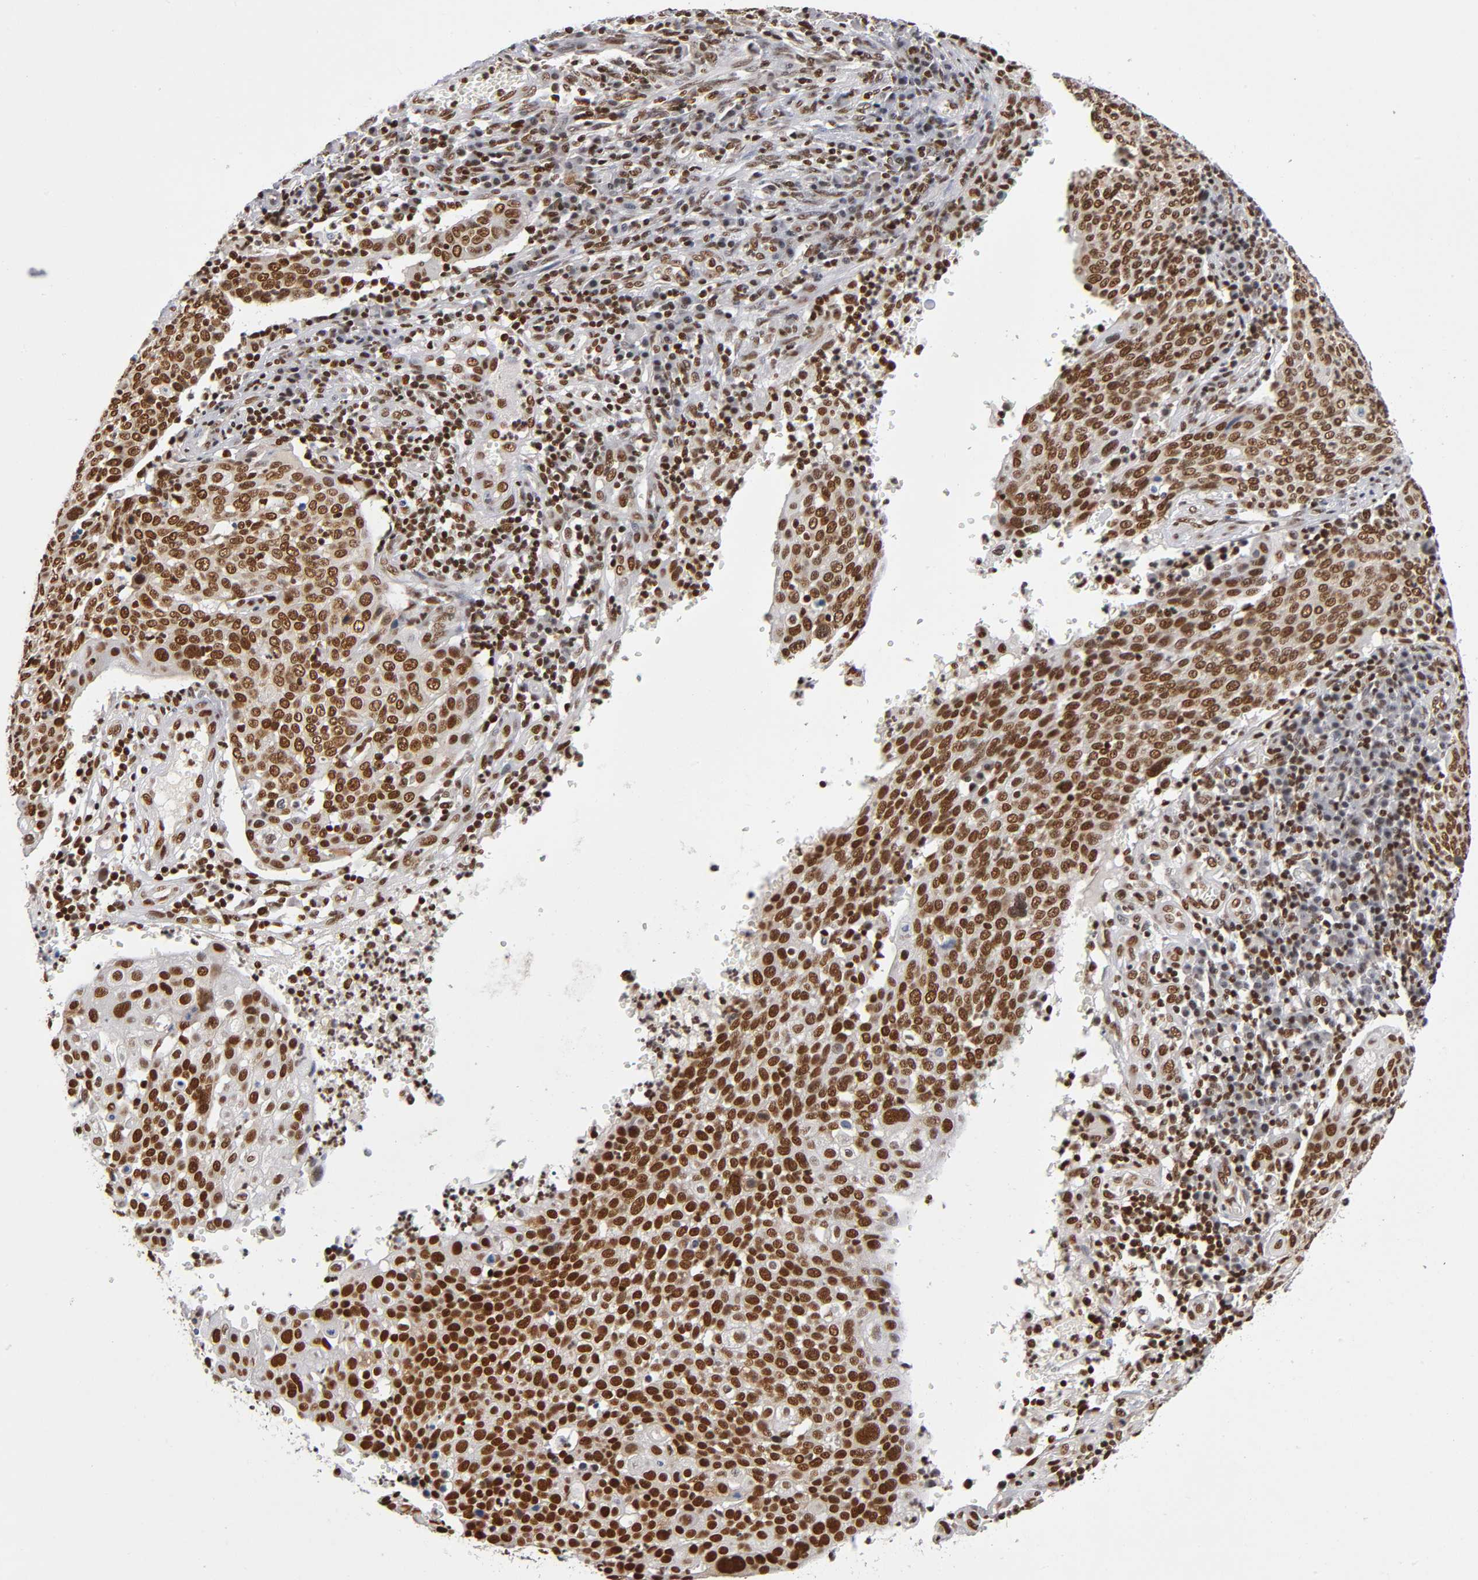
{"staining": {"intensity": "strong", "quantity": ">75%", "location": "nuclear"}, "tissue": "cervical cancer", "cell_type": "Tumor cells", "image_type": "cancer", "snomed": [{"axis": "morphology", "description": "Squamous cell carcinoma, NOS"}, {"axis": "topography", "description": "Cervix"}], "caption": "Protein expression analysis of squamous cell carcinoma (cervical) displays strong nuclear staining in approximately >75% of tumor cells. The staining was performed using DAB (3,3'-diaminobenzidine) to visualize the protein expression in brown, while the nuclei were stained in blue with hematoxylin (Magnification: 20x).", "gene": "ILKAP", "patient": {"sex": "female", "age": 40}}